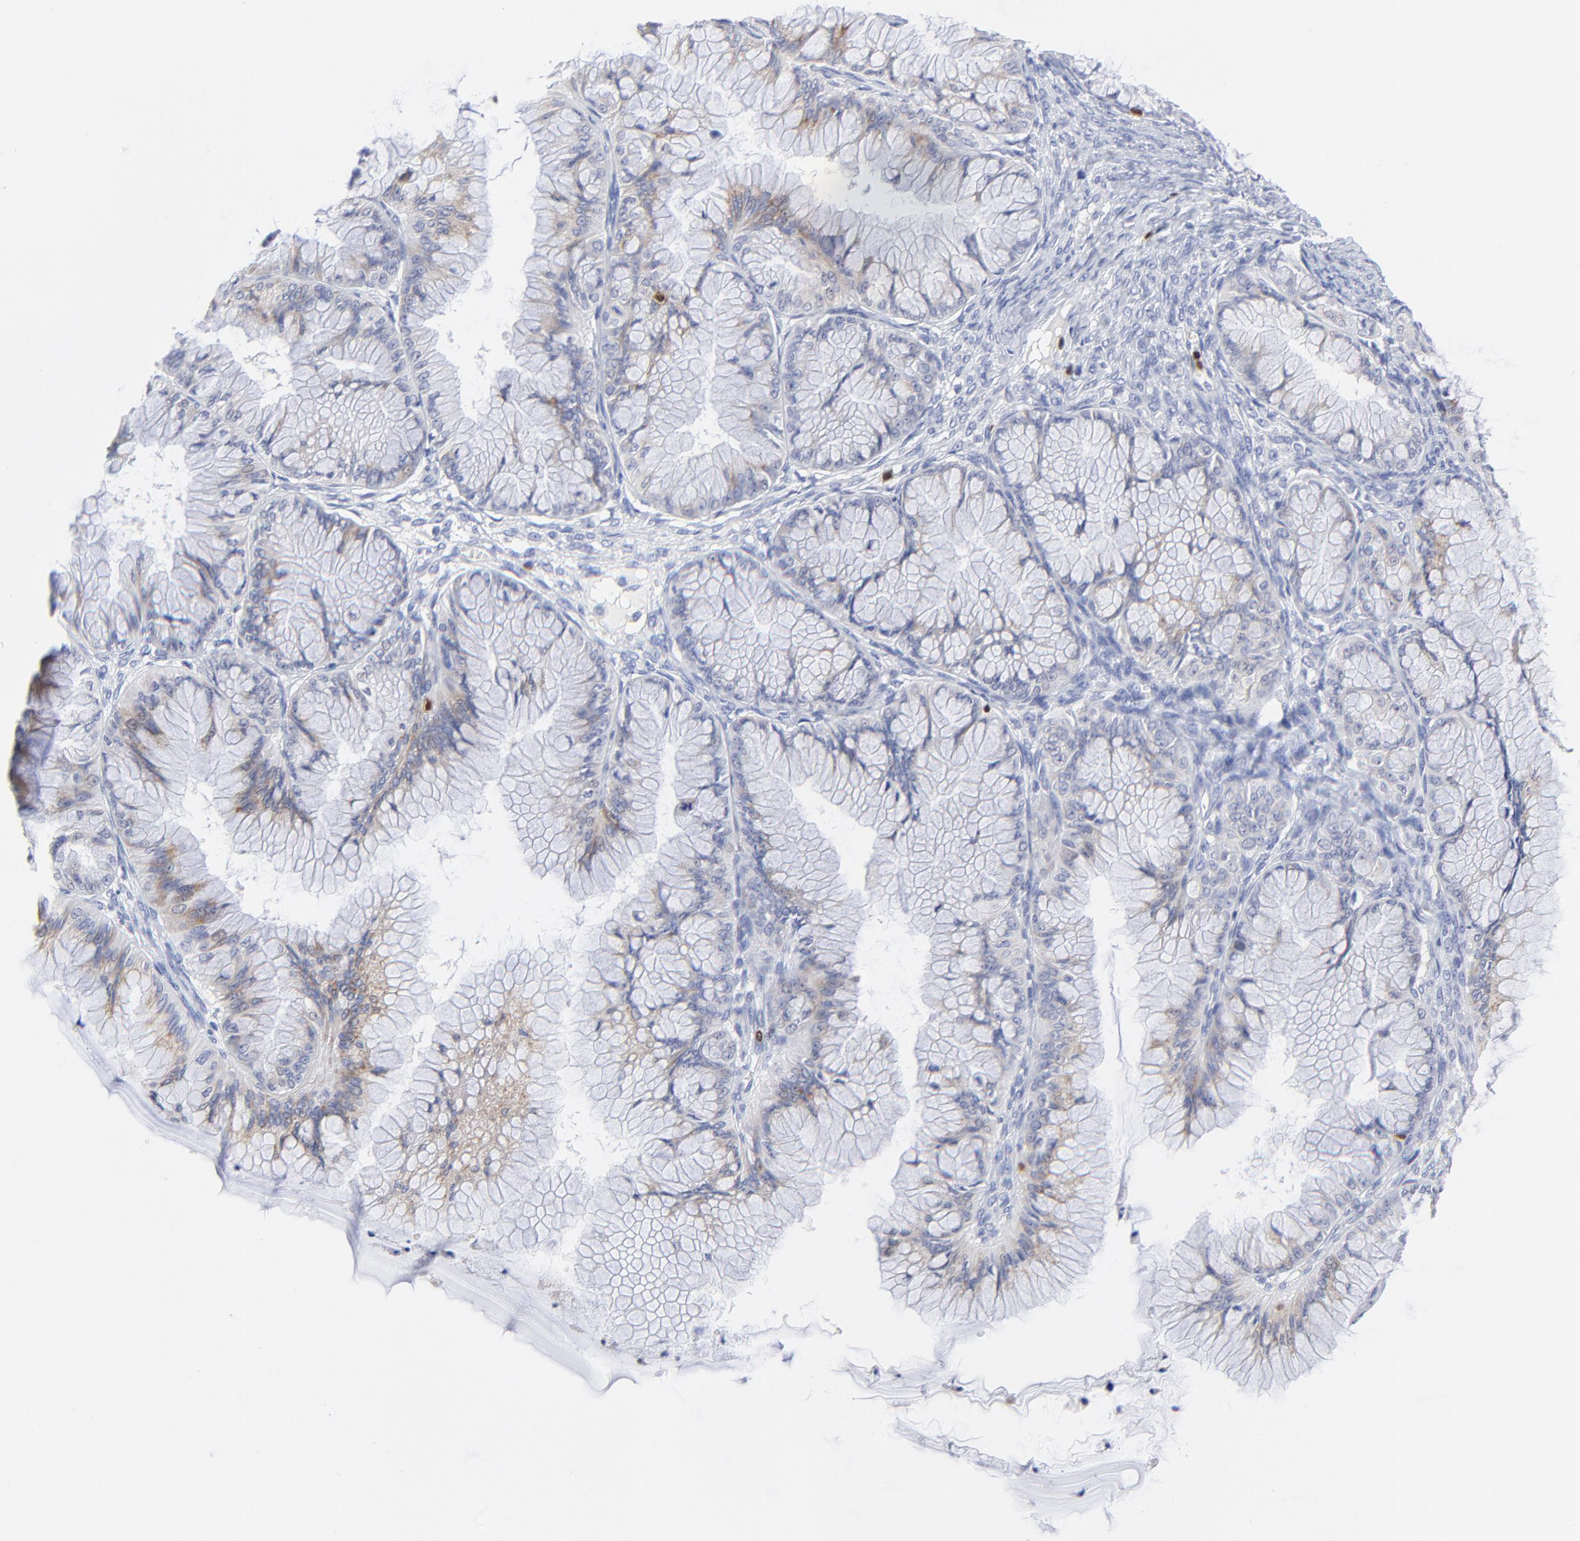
{"staining": {"intensity": "weak", "quantity": "25%-75%", "location": "cytoplasmic/membranous"}, "tissue": "ovarian cancer", "cell_type": "Tumor cells", "image_type": "cancer", "snomed": [{"axis": "morphology", "description": "Cystadenocarcinoma, mucinous, NOS"}, {"axis": "topography", "description": "Ovary"}], "caption": "Human ovarian cancer stained with a protein marker demonstrates weak staining in tumor cells.", "gene": "ZAP70", "patient": {"sex": "female", "age": 63}}